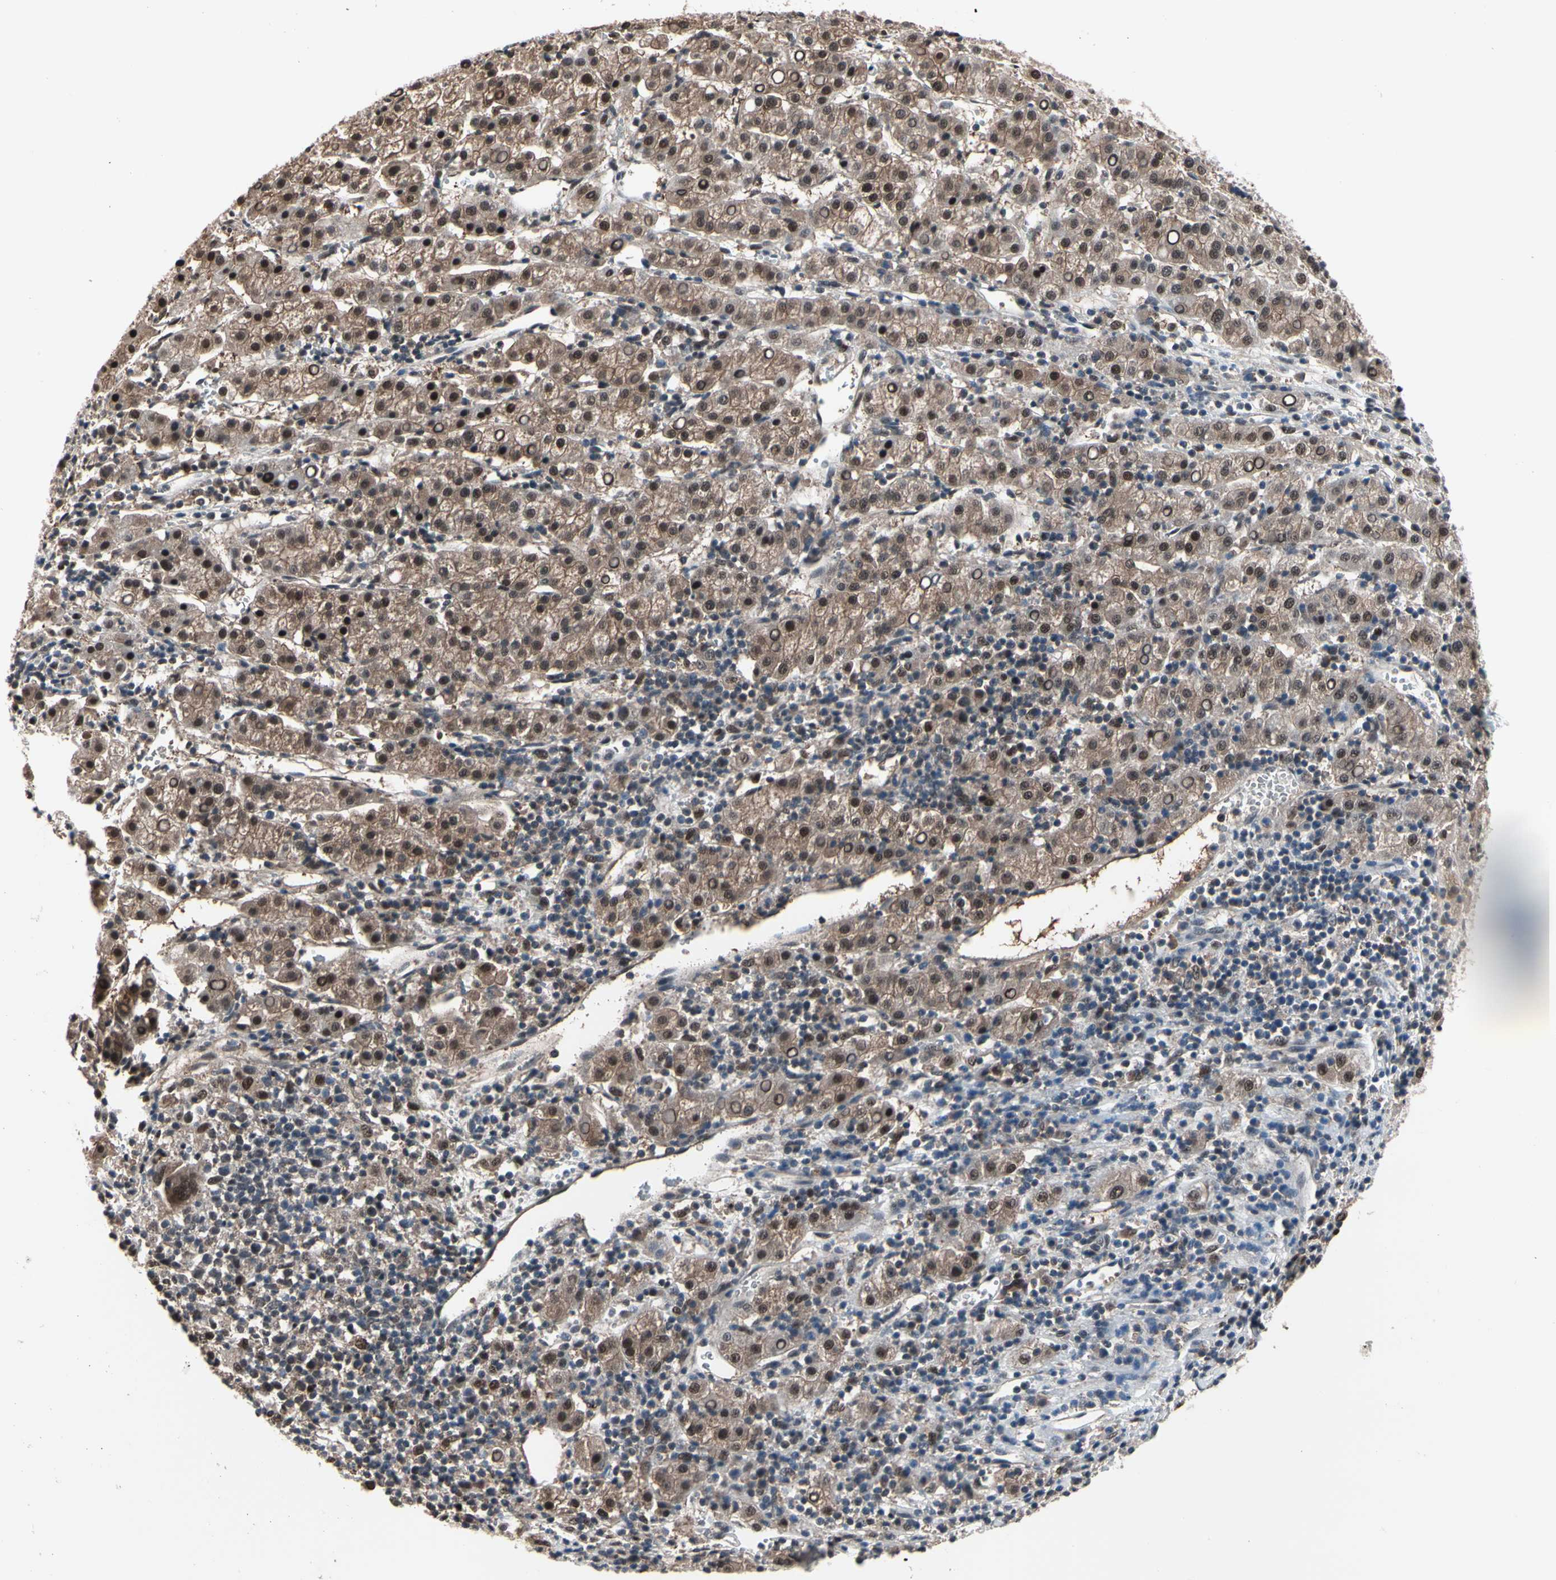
{"staining": {"intensity": "moderate", "quantity": ">75%", "location": "cytoplasmic/membranous,nuclear"}, "tissue": "liver cancer", "cell_type": "Tumor cells", "image_type": "cancer", "snomed": [{"axis": "morphology", "description": "Carcinoma, Hepatocellular, NOS"}, {"axis": "topography", "description": "Liver"}], "caption": "Protein staining demonstrates moderate cytoplasmic/membranous and nuclear positivity in about >75% of tumor cells in liver hepatocellular carcinoma.", "gene": "PSMA2", "patient": {"sex": "female", "age": 58}}